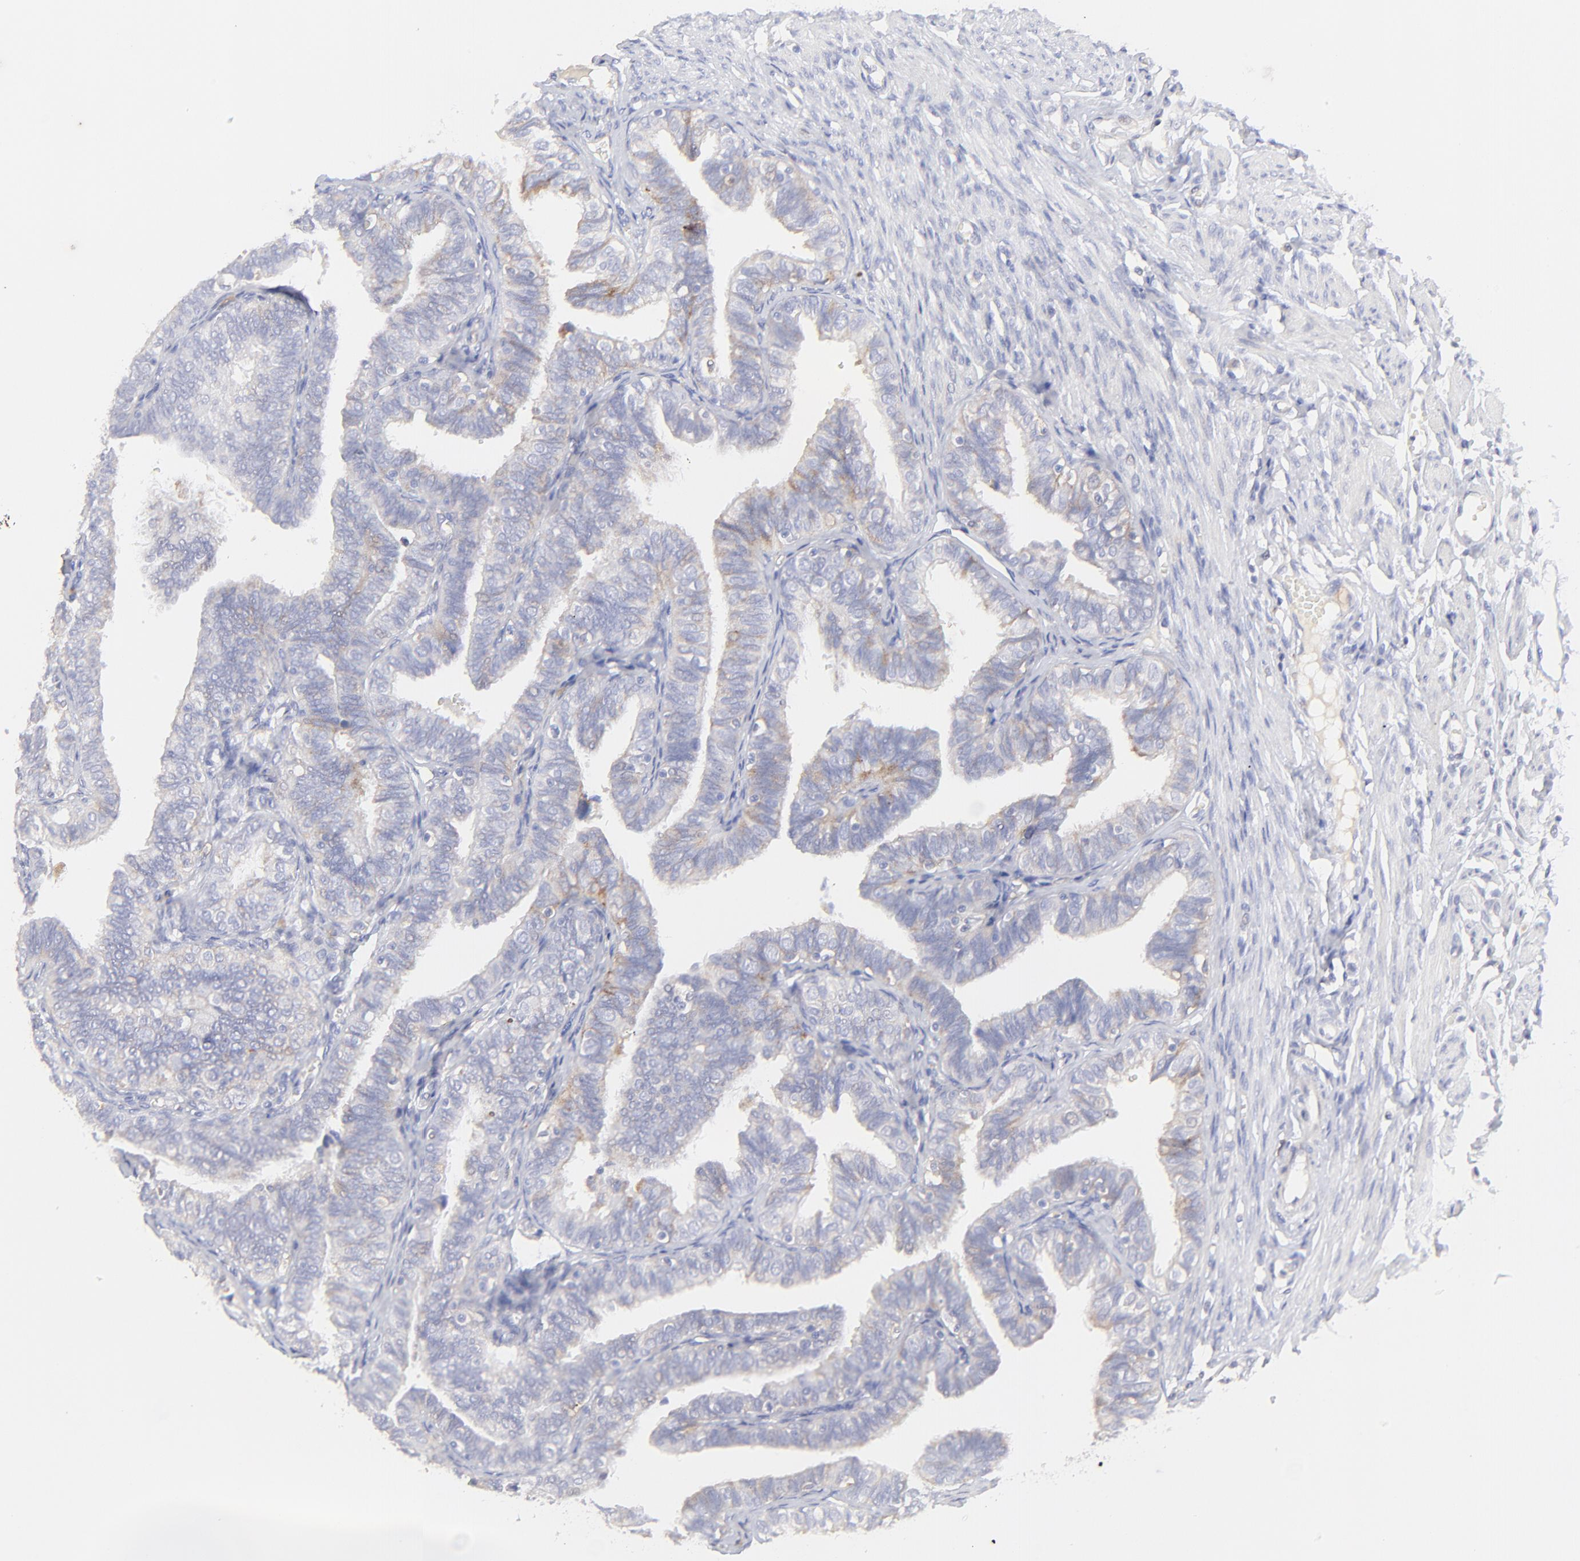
{"staining": {"intensity": "moderate", "quantity": "<25%", "location": "cytoplasmic/membranous"}, "tissue": "fallopian tube", "cell_type": "Glandular cells", "image_type": "normal", "snomed": [{"axis": "morphology", "description": "Normal tissue, NOS"}, {"axis": "topography", "description": "Fallopian tube"}], "caption": "Protein staining of unremarkable fallopian tube exhibits moderate cytoplasmic/membranous positivity in approximately <25% of glandular cells.", "gene": "LHFPL1", "patient": {"sex": "female", "age": 46}}